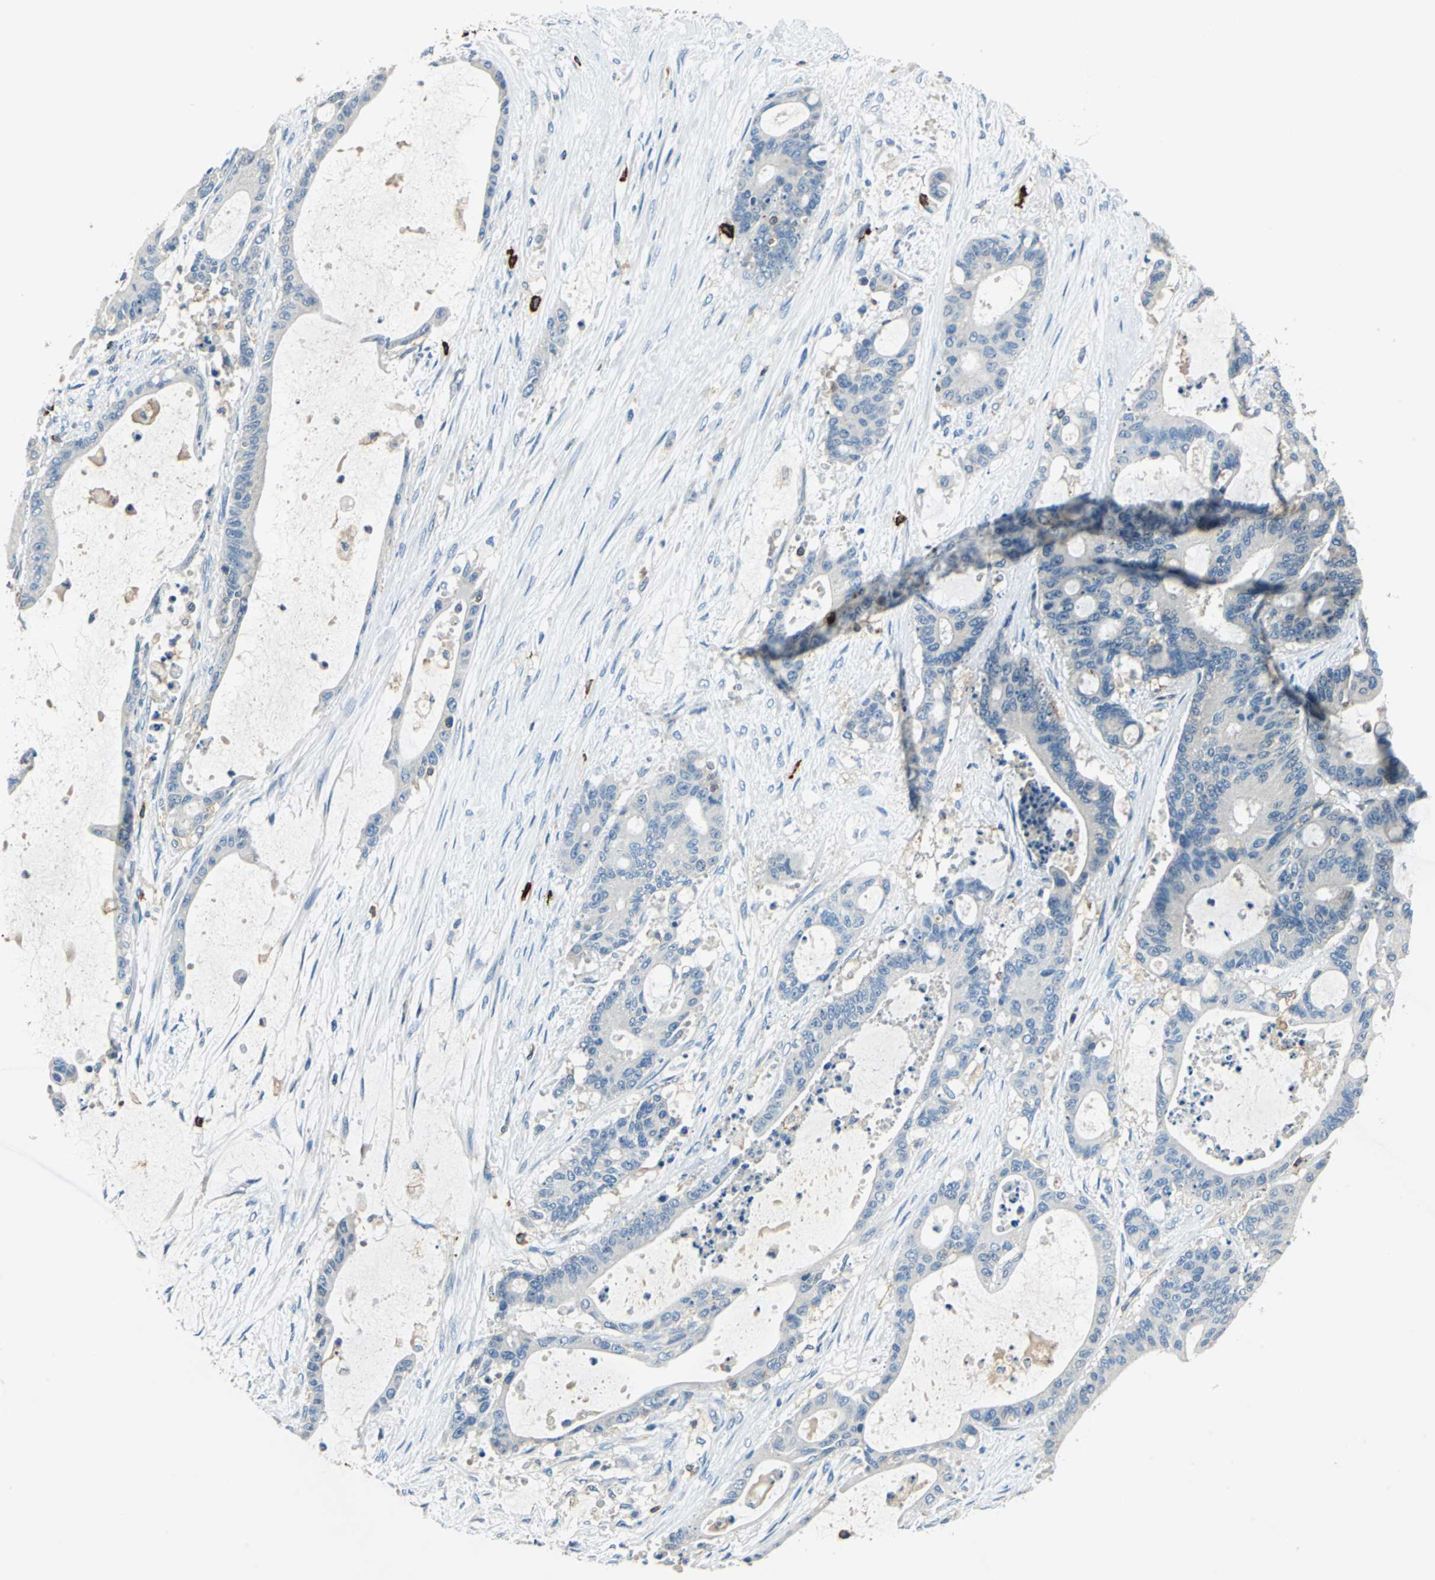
{"staining": {"intensity": "negative", "quantity": "none", "location": "none"}, "tissue": "liver cancer", "cell_type": "Tumor cells", "image_type": "cancer", "snomed": [{"axis": "morphology", "description": "Cholangiocarcinoma"}, {"axis": "topography", "description": "Liver"}], "caption": "This is an immunohistochemistry micrograph of cholangiocarcinoma (liver). There is no staining in tumor cells.", "gene": "CPA3", "patient": {"sex": "female", "age": 73}}